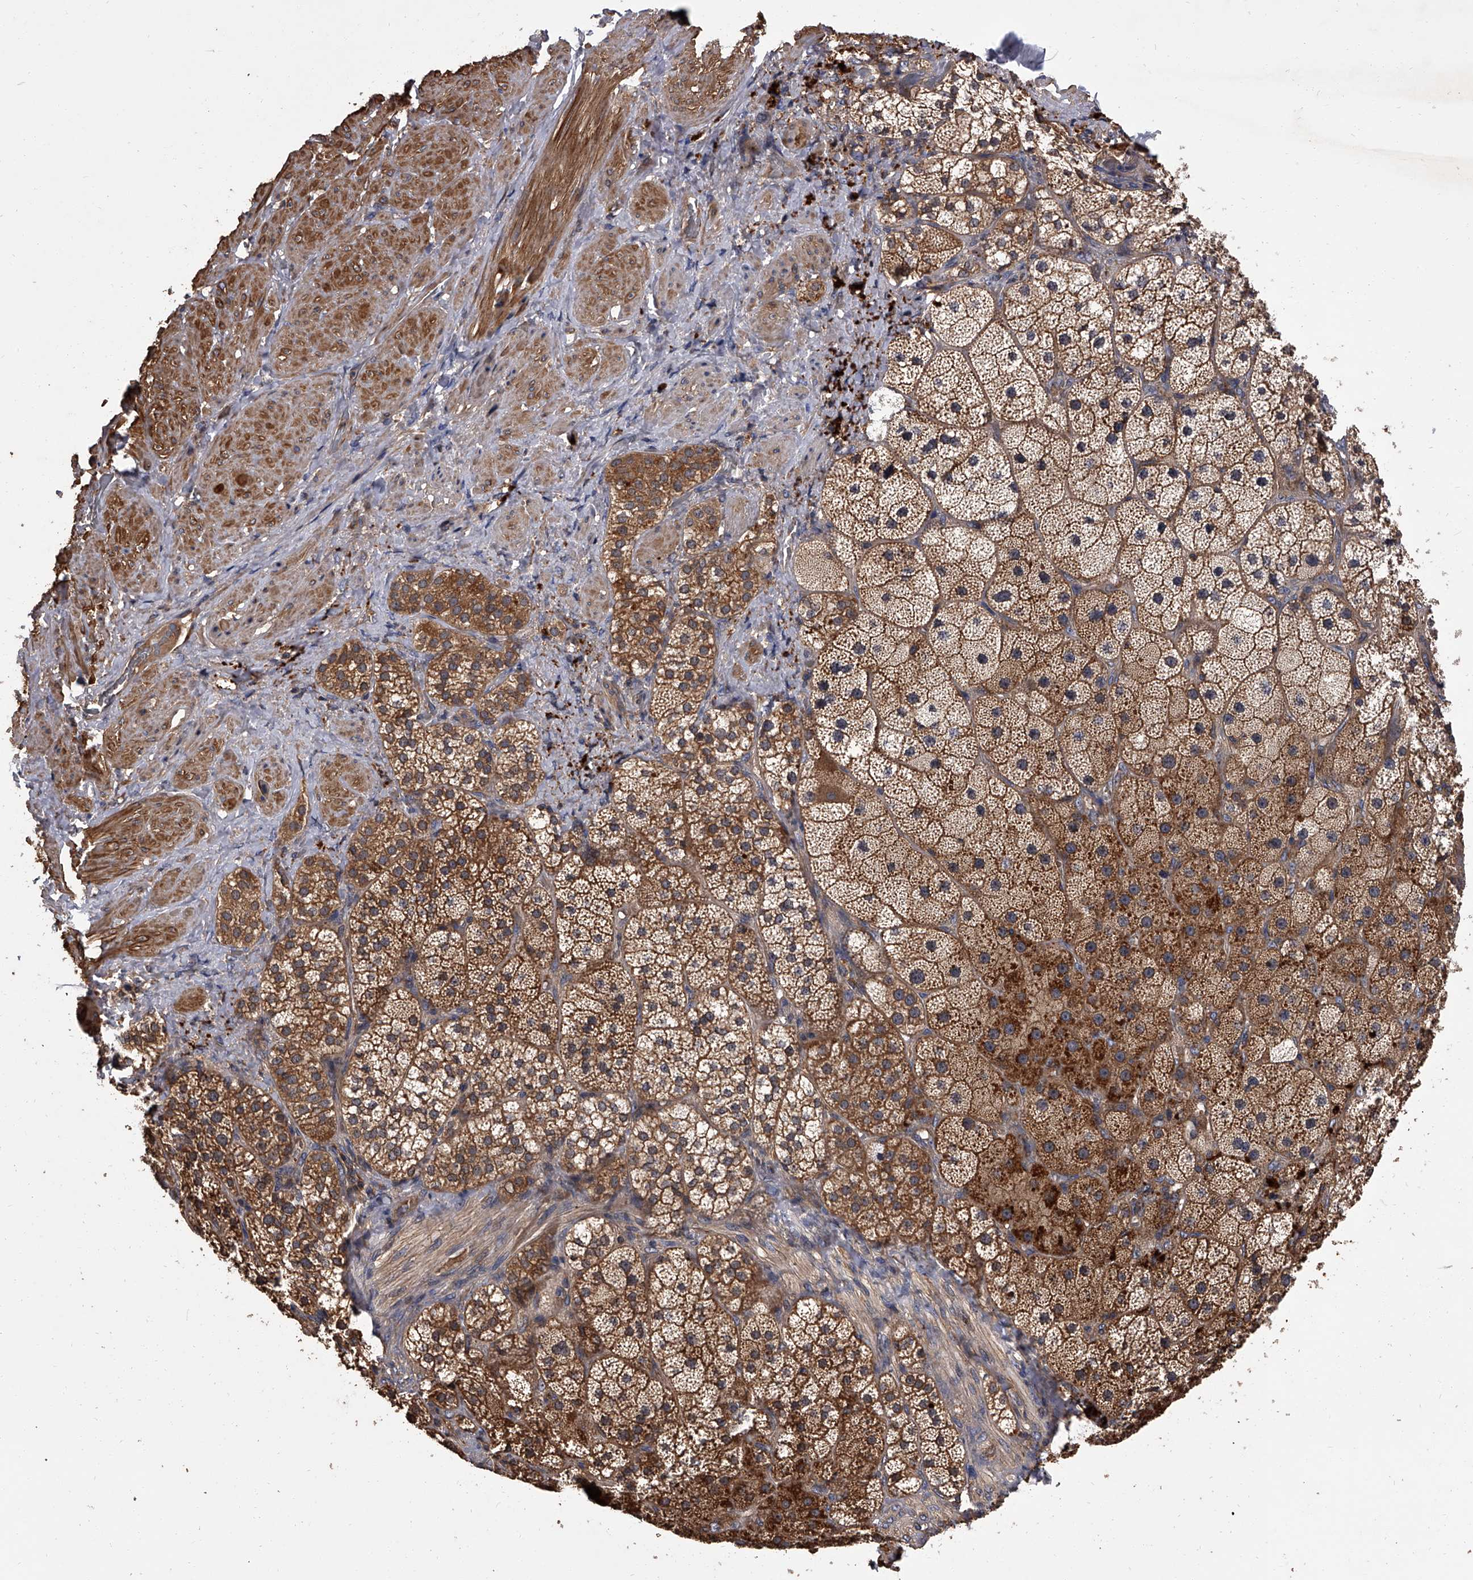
{"staining": {"intensity": "strong", "quantity": ">75%", "location": "cytoplasmic/membranous"}, "tissue": "adrenal gland", "cell_type": "Glandular cells", "image_type": "normal", "snomed": [{"axis": "morphology", "description": "Normal tissue, NOS"}, {"axis": "topography", "description": "Adrenal gland"}], "caption": "Protein expression analysis of unremarkable human adrenal gland reveals strong cytoplasmic/membranous staining in about >75% of glandular cells. Nuclei are stained in blue.", "gene": "STK36", "patient": {"sex": "male", "age": 57}}